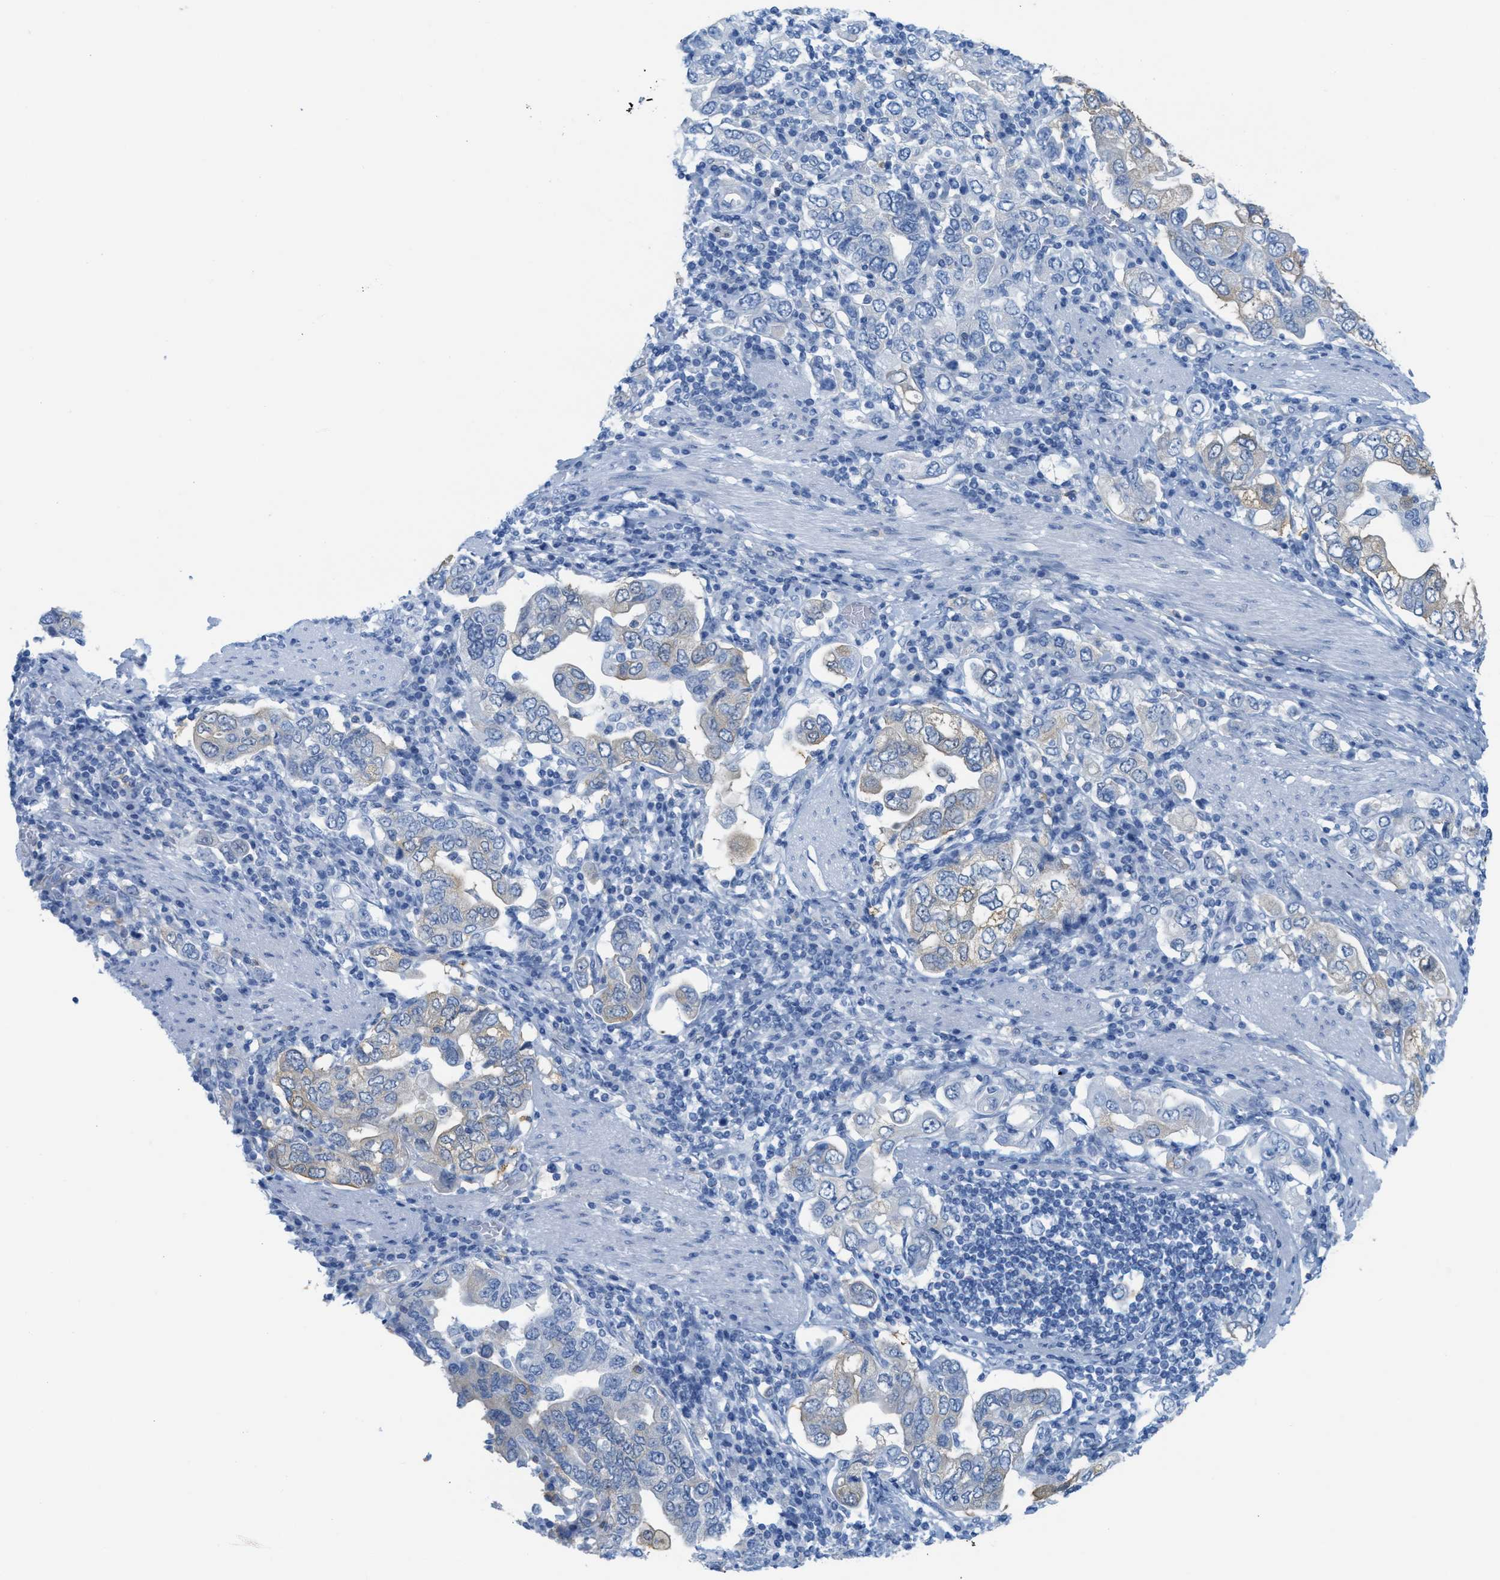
{"staining": {"intensity": "weak", "quantity": "<25%", "location": "cytoplasmic/membranous"}, "tissue": "stomach cancer", "cell_type": "Tumor cells", "image_type": "cancer", "snomed": [{"axis": "morphology", "description": "Adenocarcinoma, NOS"}, {"axis": "topography", "description": "Stomach, upper"}], "caption": "Stomach cancer (adenocarcinoma) was stained to show a protein in brown. There is no significant positivity in tumor cells.", "gene": "ASGR1", "patient": {"sex": "male", "age": 62}}